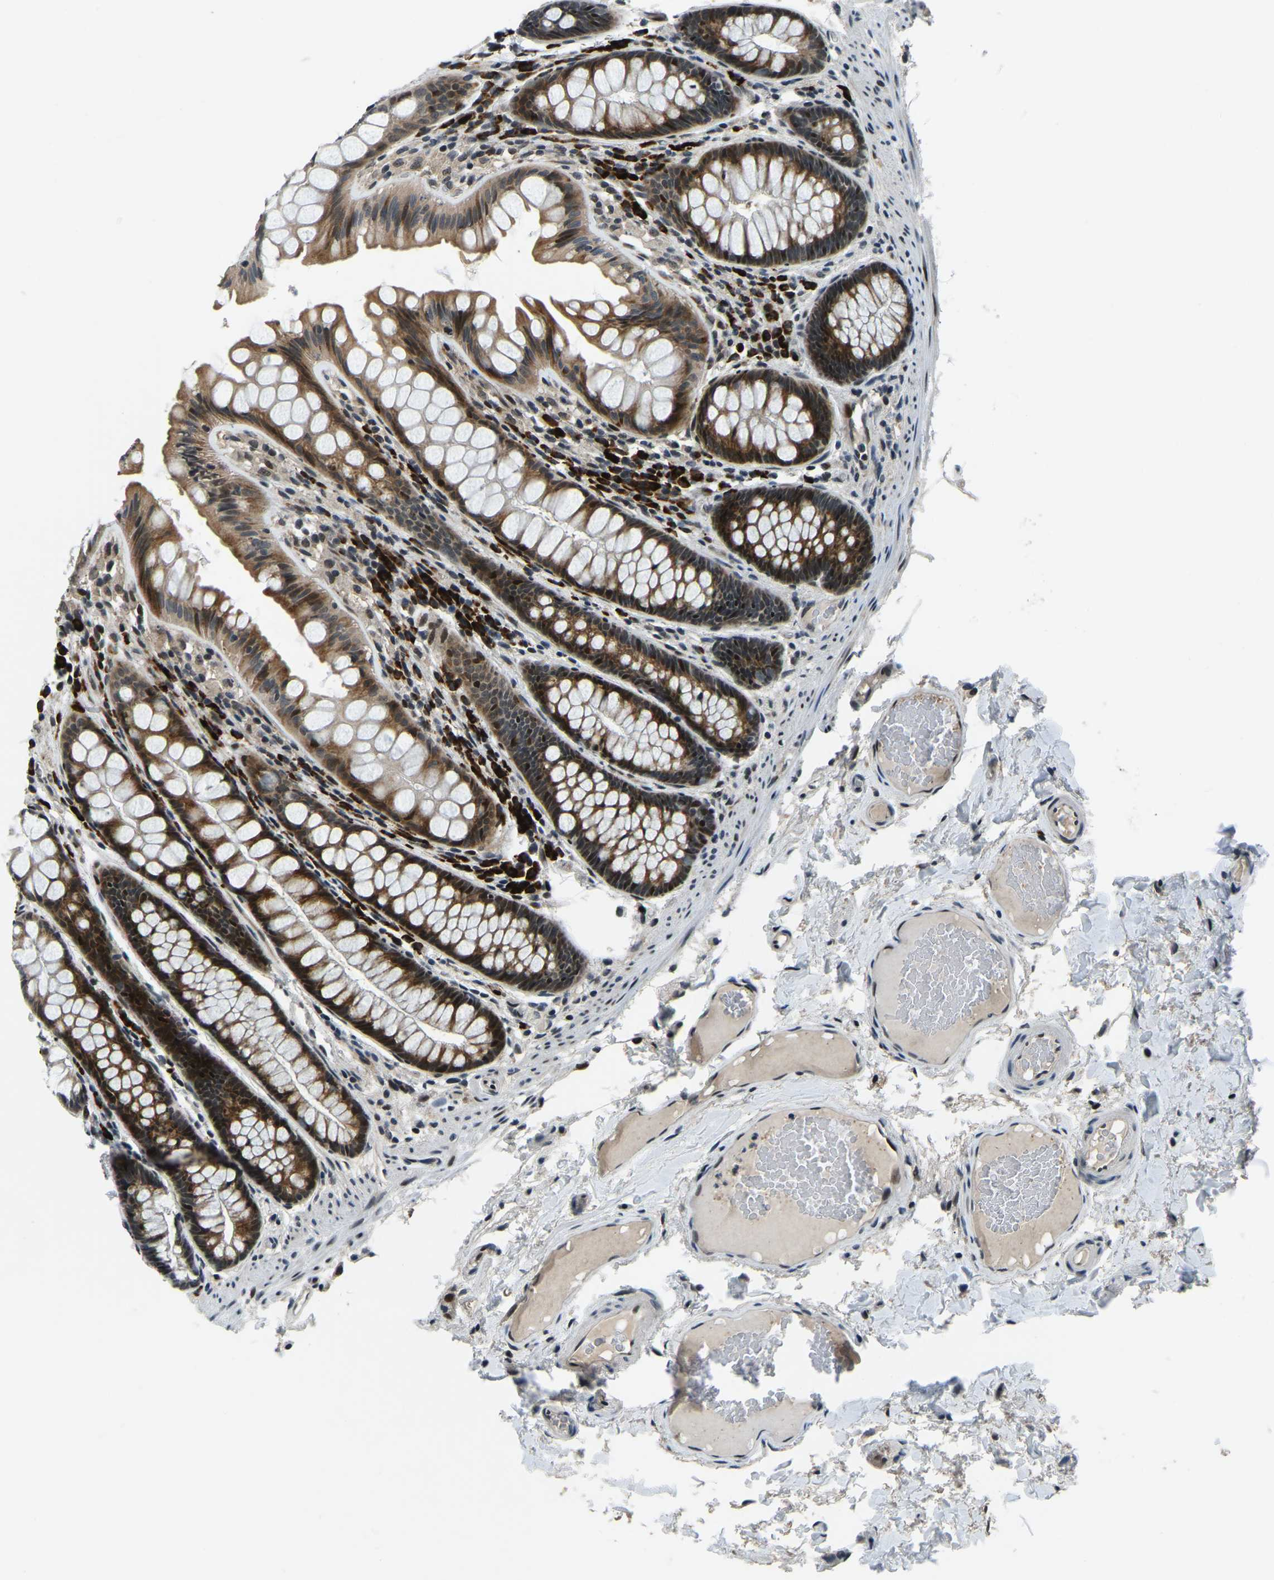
{"staining": {"intensity": "weak", "quantity": ">75%", "location": "cytoplasmic/membranous"}, "tissue": "colon", "cell_type": "Endothelial cells", "image_type": "normal", "snomed": [{"axis": "morphology", "description": "Normal tissue, NOS"}, {"axis": "topography", "description": "Colon"}], "caption": "High-magnification brightfield microscopy of unremarkable colon stained with DAB (brown) and counterstained with hematoxylin (blue). endothelial cells exhibit weak cytoplasmic/membranous positivity is appreciated in about>75% of cells.", "gene": "ING2", "patient": {"sex": "female", "age": 56}}